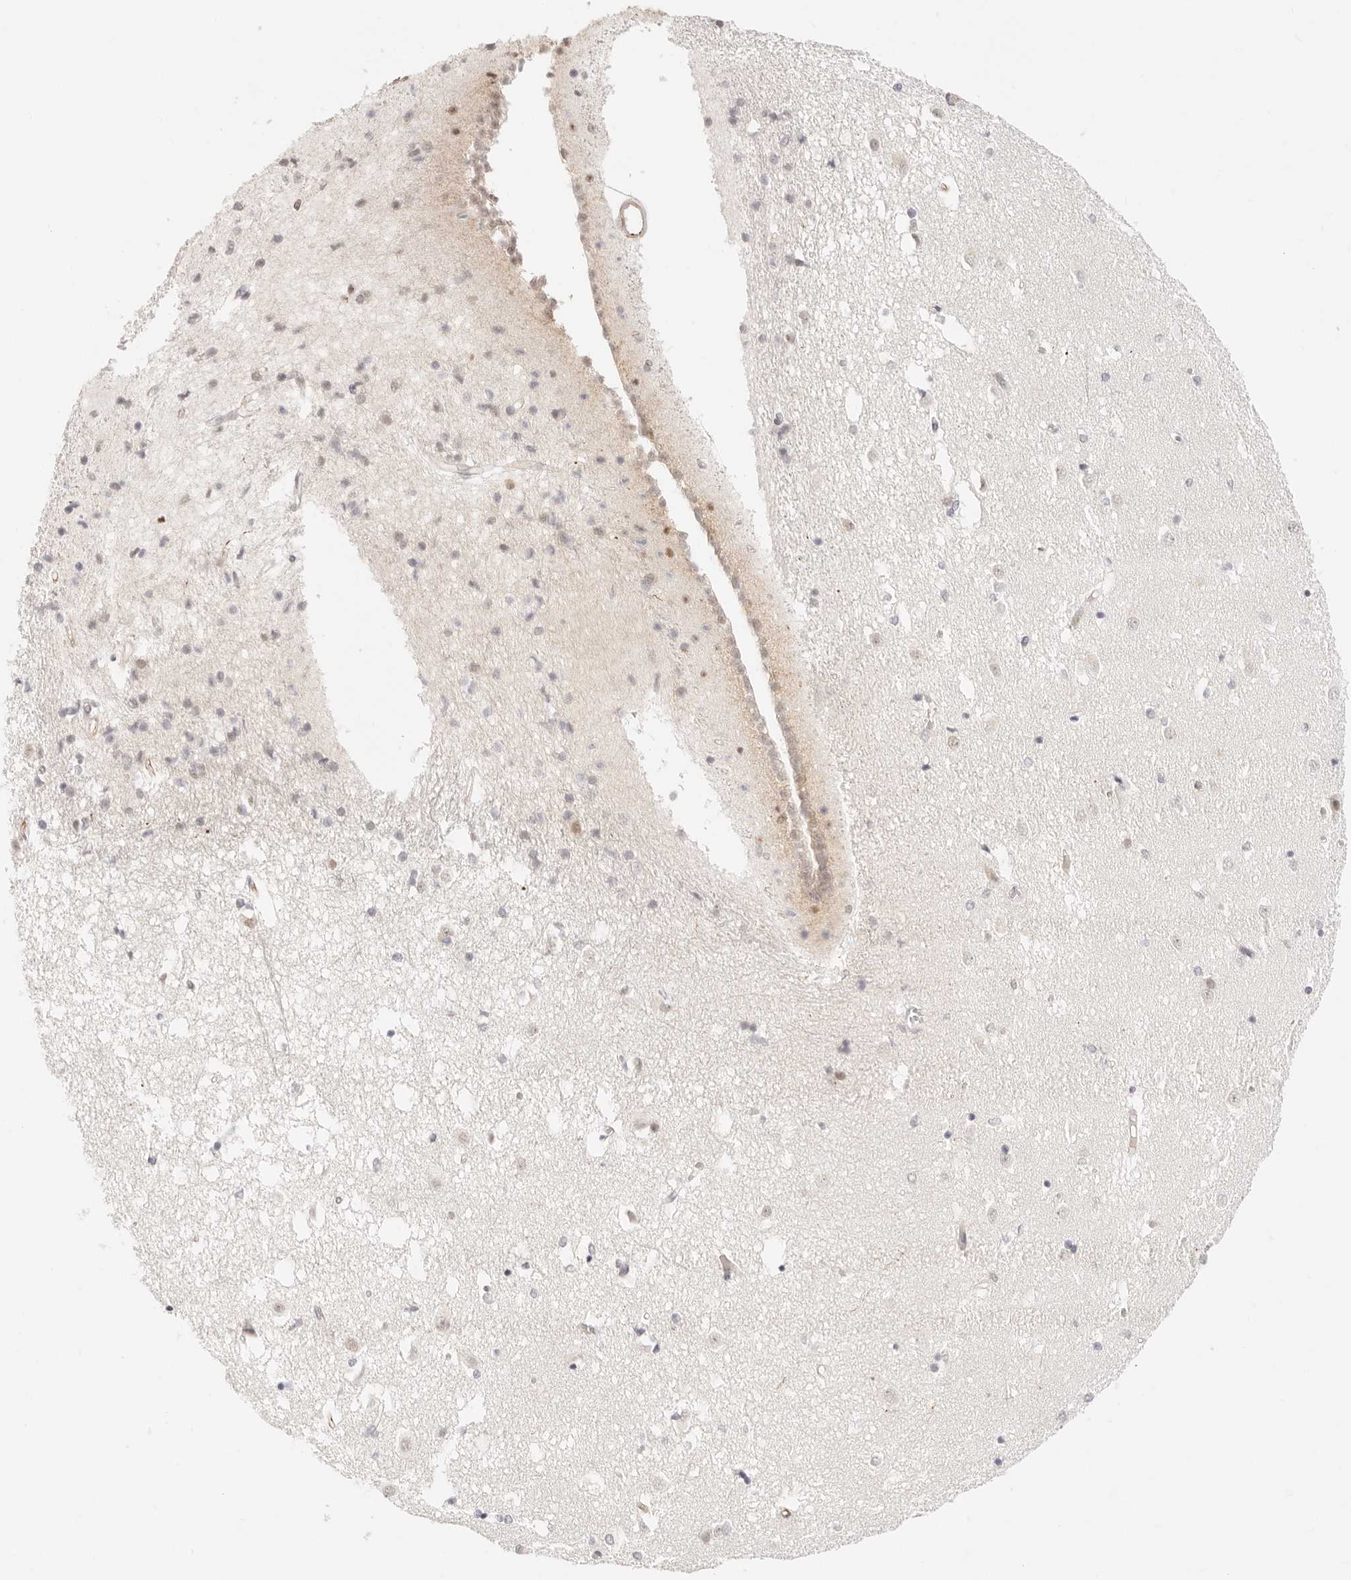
{"staining": {"intensity": "negative", "quantity": "none", "location": "none"}, "tissue": "caudate", "cell_type": "Glial cells", "image_type": "normal", "snomed": [{"axis": "morphology", "description": "Normal tissue, NOS"}, {"axis": "topography", "description": "Lateral ventricle wall"}], "caption": "Micrograph shows no protein expression in glial cells of normal caudate.", "gene": "ZC3H11A", "patient": {"sex": "male", "age": 45}}